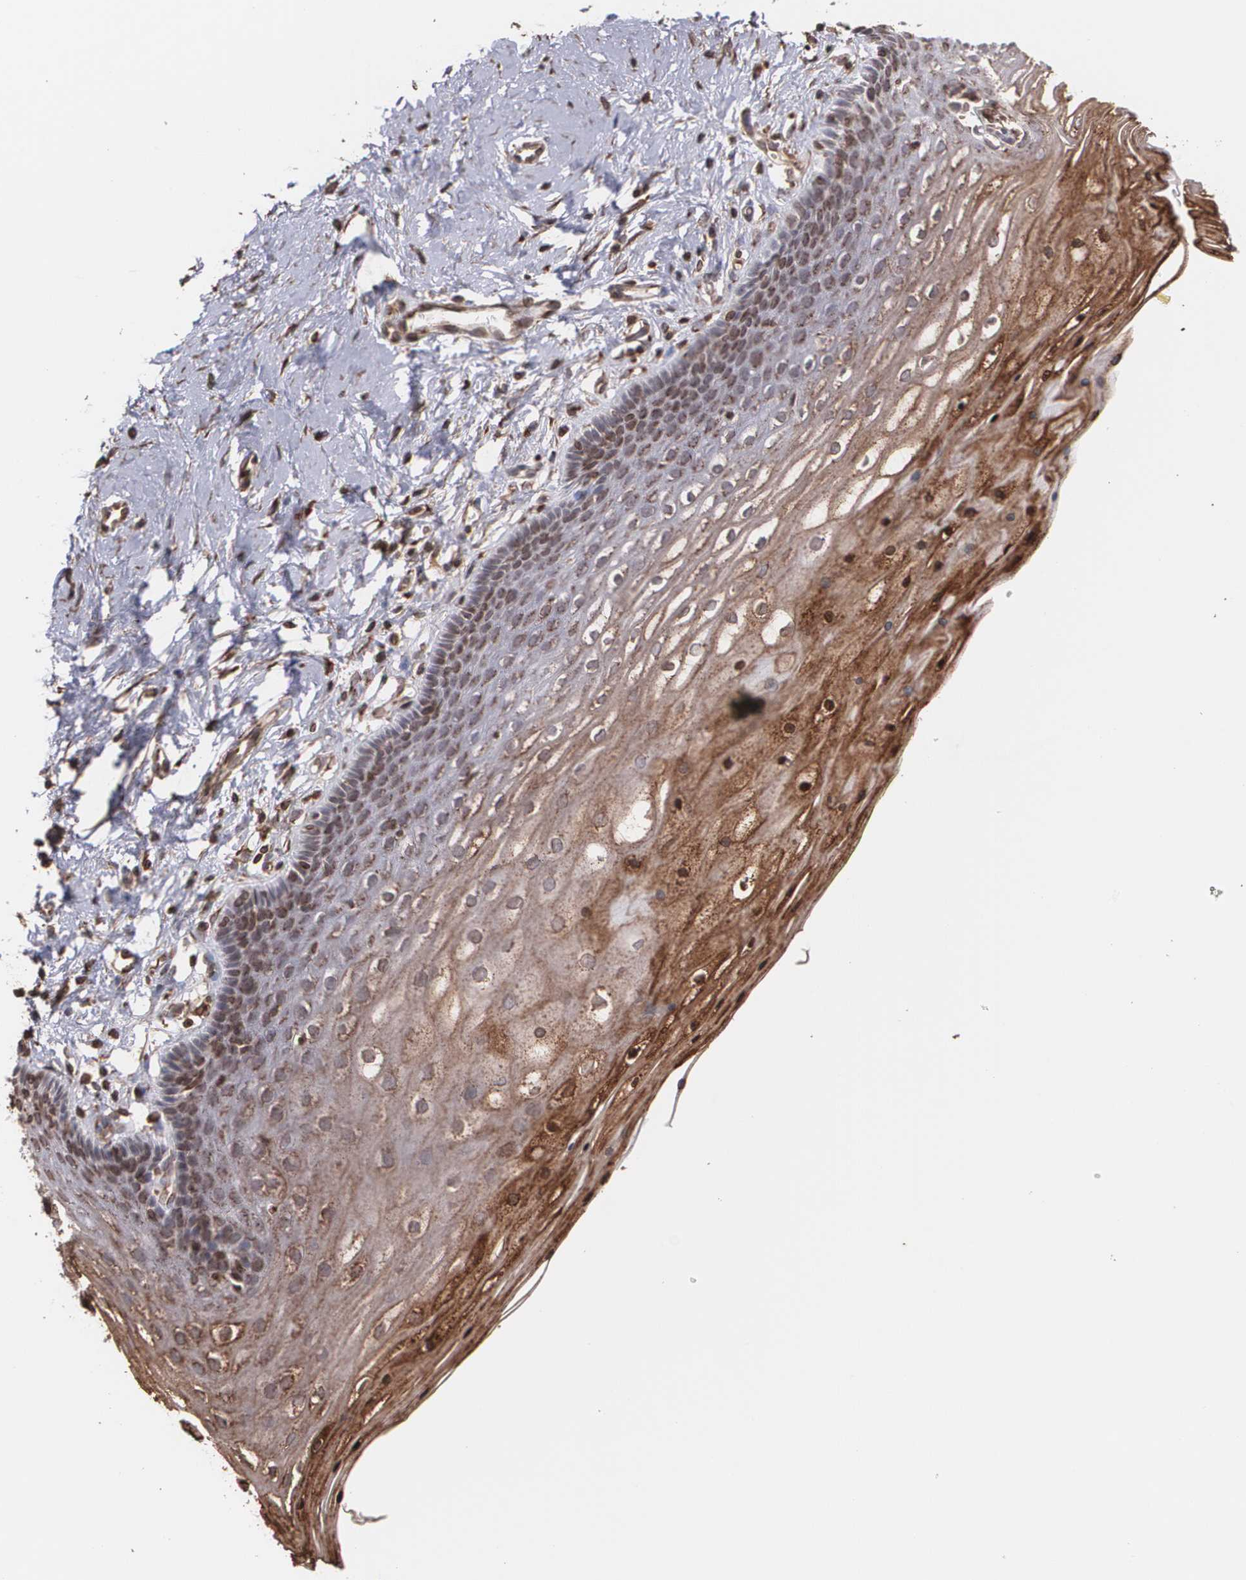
{"staining": {"intensity": "strong", "quantity": ">75%", "location": "cytoplasmic/membranous"}, "tissue": "cervix", "cell_type": "Glandular cells", "image_type": "normal", "snomed": [{"axis": "morphology", "description": "Normal tissue, NOS"}, {"axis": "topography", "description": "Cervix"}], "caption": "DAB (3,3'-diaminobenzidine) immunohistochemical staining of benign cervix reveals strong cytoplasmic/membranous protein expression in about >75% of glandular cells. Immunohistochemistry stains the protein of interest in brown and the nuclei are stained blue.", "gene": "TRIP11", "patient": {"sex": "female", "age": 39}}